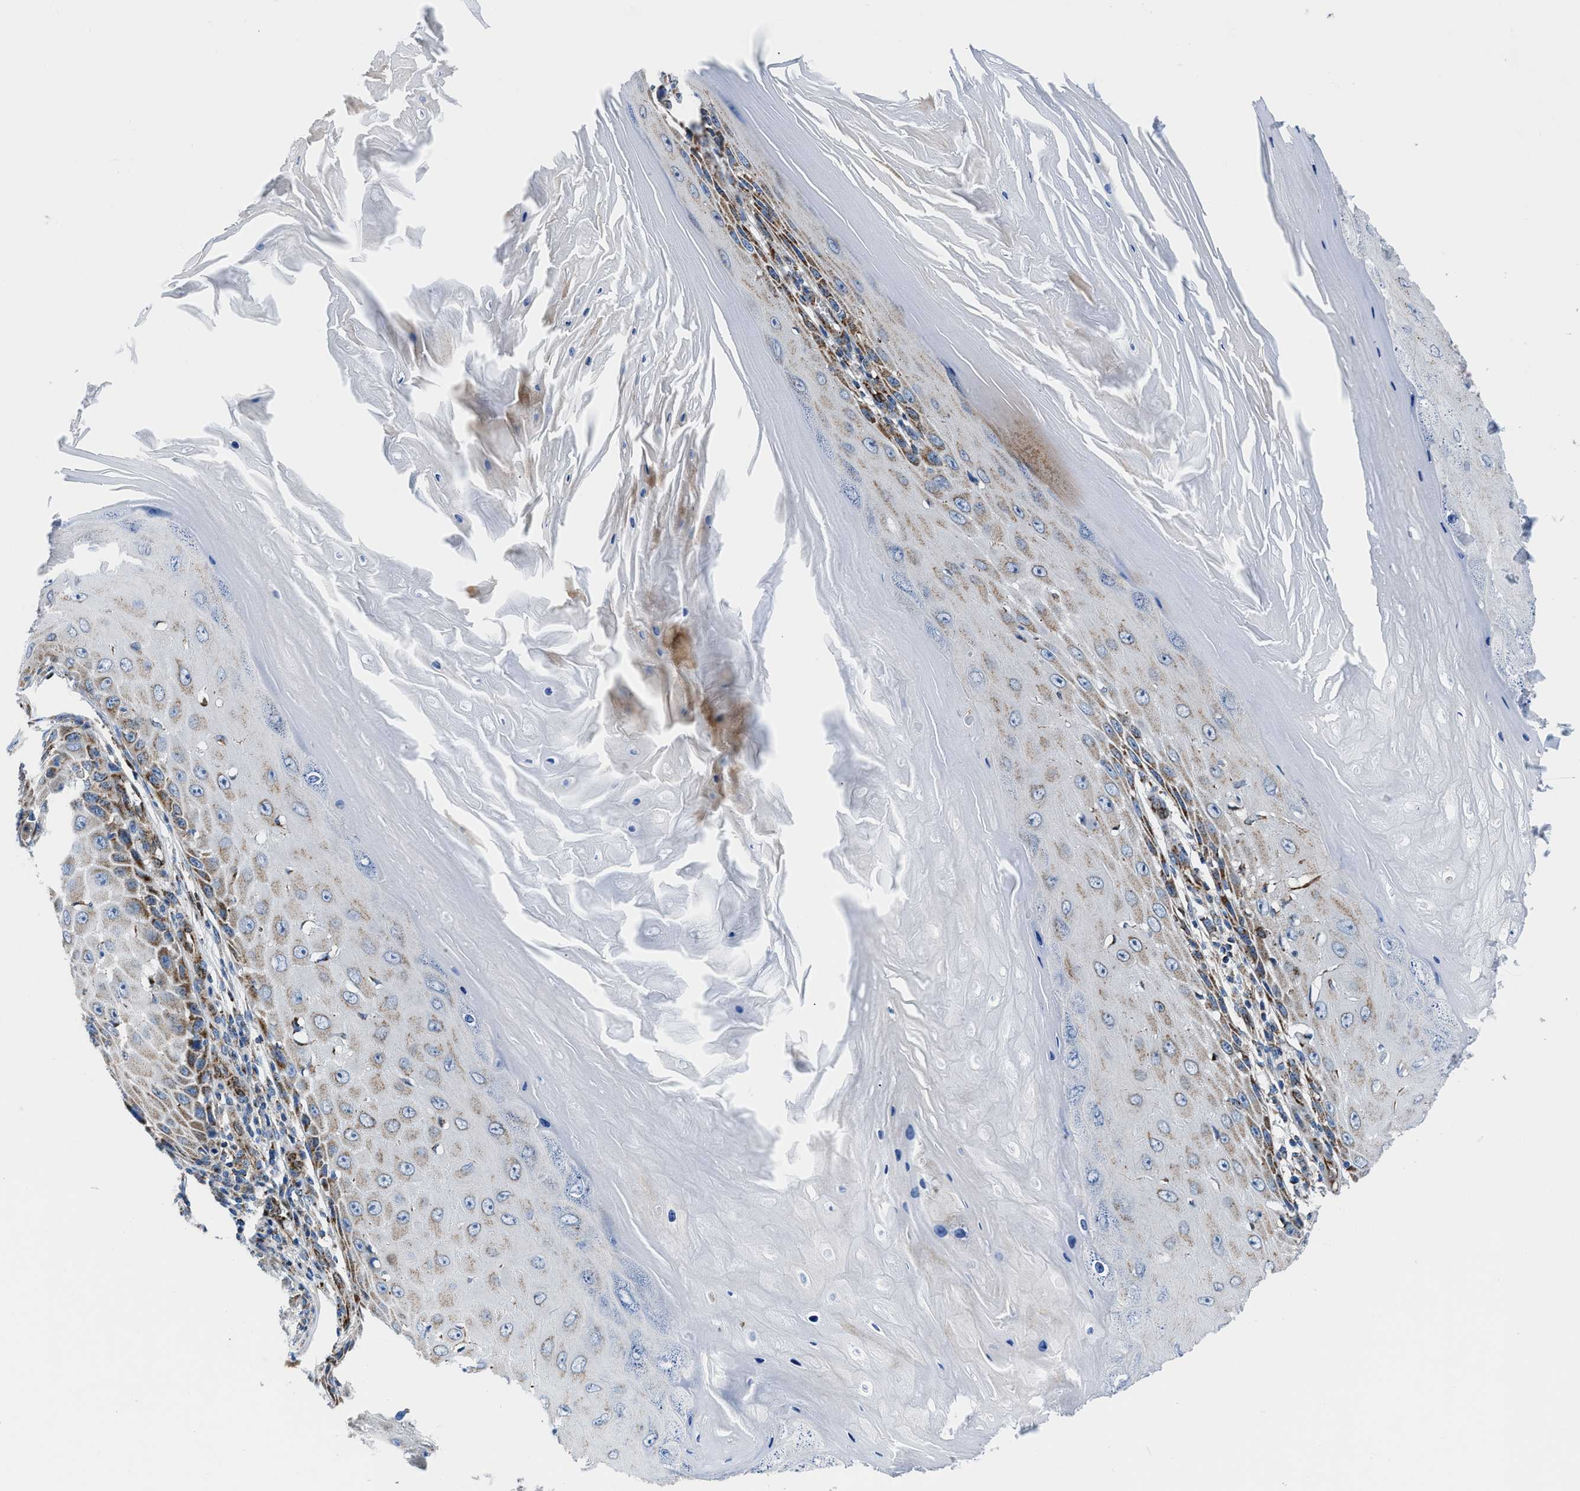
{"staining": {"intensity": "moderate", "quantity": "25%-75%", "location": "cytoplasmic/membranous"}, "tissue": "skin cancer", "cell_type": "Tumor cells", "image_type": "cancer", "snomed": [{"axis": "morphology", "description": "Squamous cell carcinoma, NOS"}, {"axis": "topography", "description": "Skin"}], "caption": "Immunohistochemical staining of skin cancer (squamous cell carcinoma) reveals medium levels of moderate cytoplasmic/membranous protein staining in approximately 25%-75% of tumor cells. (DAB (3,3'-diaminobenzidine) IHC with brightfield microscopy, high magnification).", "gene": "LMO2", "patient": {"sex": "female", "age": 73}}